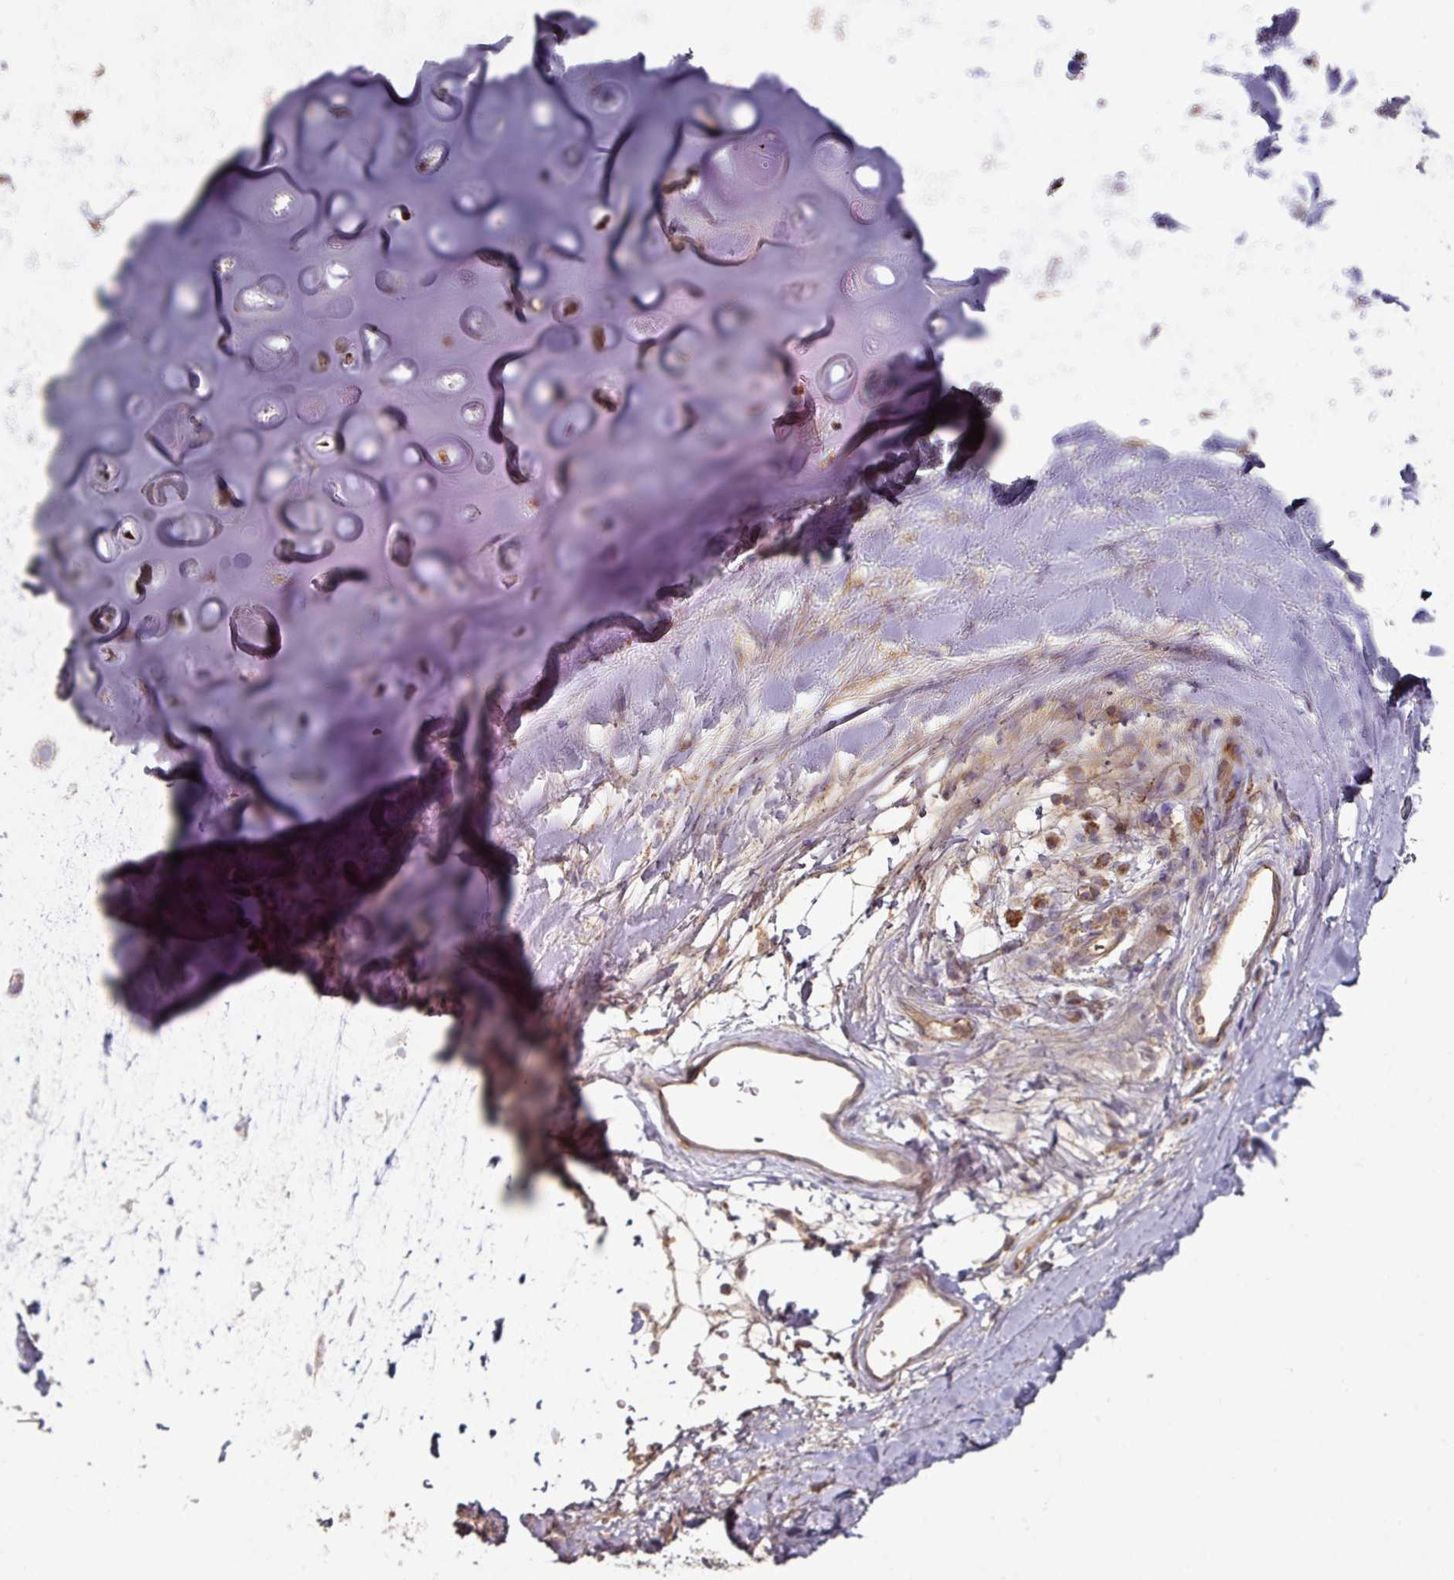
{"staining": {"intensity": "moderate", "quantity": ">75%", "location": "cytoplasmic/membranous"}, "tissue": "adipose tissue", "cell_type": "Adipocytes", "image_type": "normal", "snomed": [{"axis": "morphology", "description": "Normal tissue, NOS"}, {"axis": "topography", "description": "Cartilage tissue"}, {"axis": "topography", "description": "Bronchus"}], "caption": "This histopathology image exhibits immunohistochemistry (IHC) staining of unremarkable adipose tissue, with medium moderate cytoplasmic/membranous staining in approximately >75% of adipocytes.", "gene": "DNAJC7", "patient": {"sex": "male", "age": 58}}